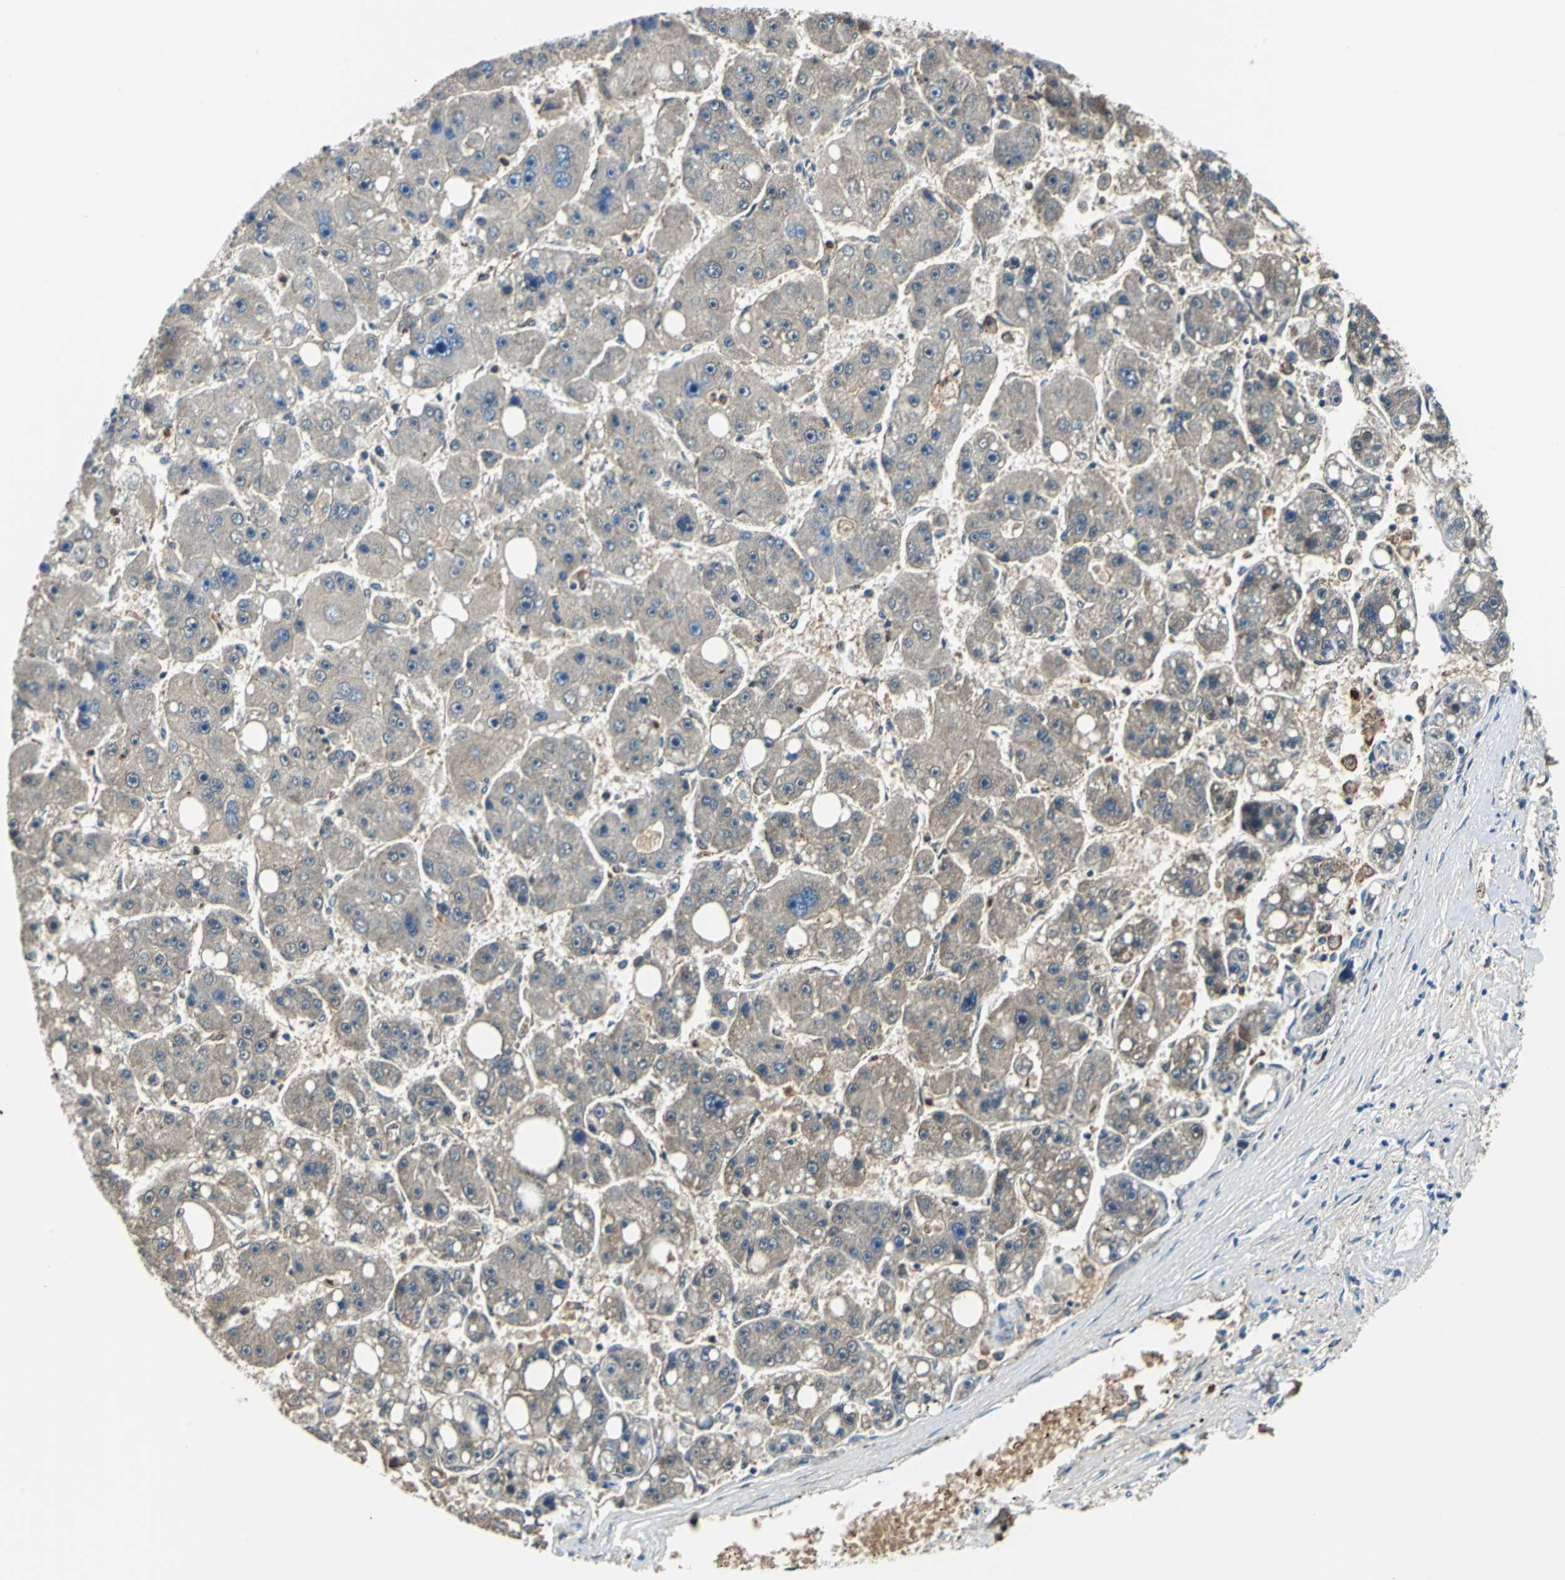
{"staining": {"intensity": "weak", "quantity": "25%-75%", "location": "cytoplasmic/membranous"}, "tissue": "liver cancer", "cell_type": "Tumor cells", "image_type": "cancer", "snomed": [{"axis": "morphology", "description": "Carcinoma, Hepatocellular, NOS"}, {"axis": "topography", "description": "Liver"}], "caption": "Liver hepatocellular carcinoma stained for a protein (brown) displays weak cytoplasmic/membranous positive expression in about 25%-75% of tumor cells.", "gene": "ALB", "patient": {"sex": "female", "age": 61}}